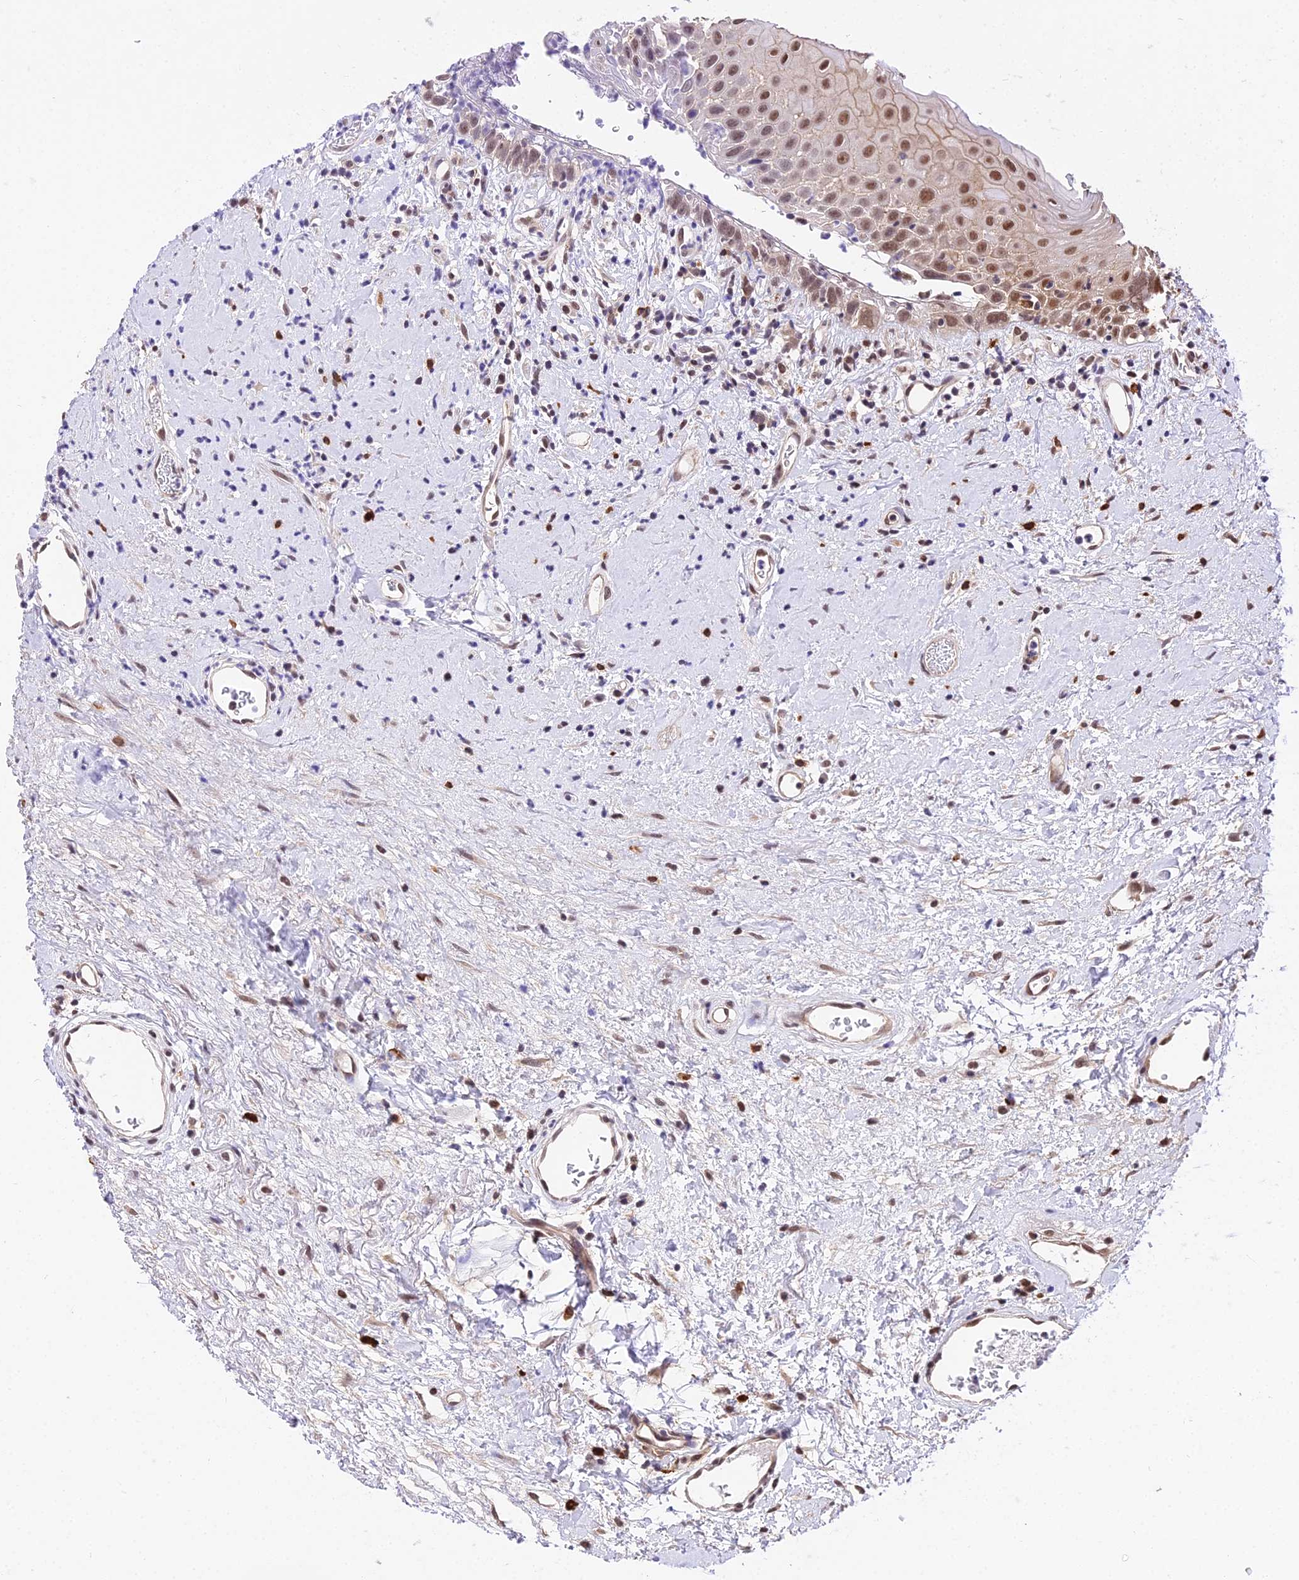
{"staining": {"intensity": "moderate", "quantity": ">75%", "location": "cytoplasmic/membranous,nuclear"}, "tissue": "oral mucosa", "cell_type": "Squamous epithelial cells", "image_type": "normal", "snomed": [{"axis": "morphology", "description": "Normal tissue, NOS"}, {"axis": "topography", "description": "Oral tissue"}], "caption": "A brown stain labels moderate cytoplasmic/membranous,nuclear staining of a protein in squamous epithelial cells of benign human oral mucosa.", "gene": "POLR2I", "patient": {"sex": "female", "age": 76}}